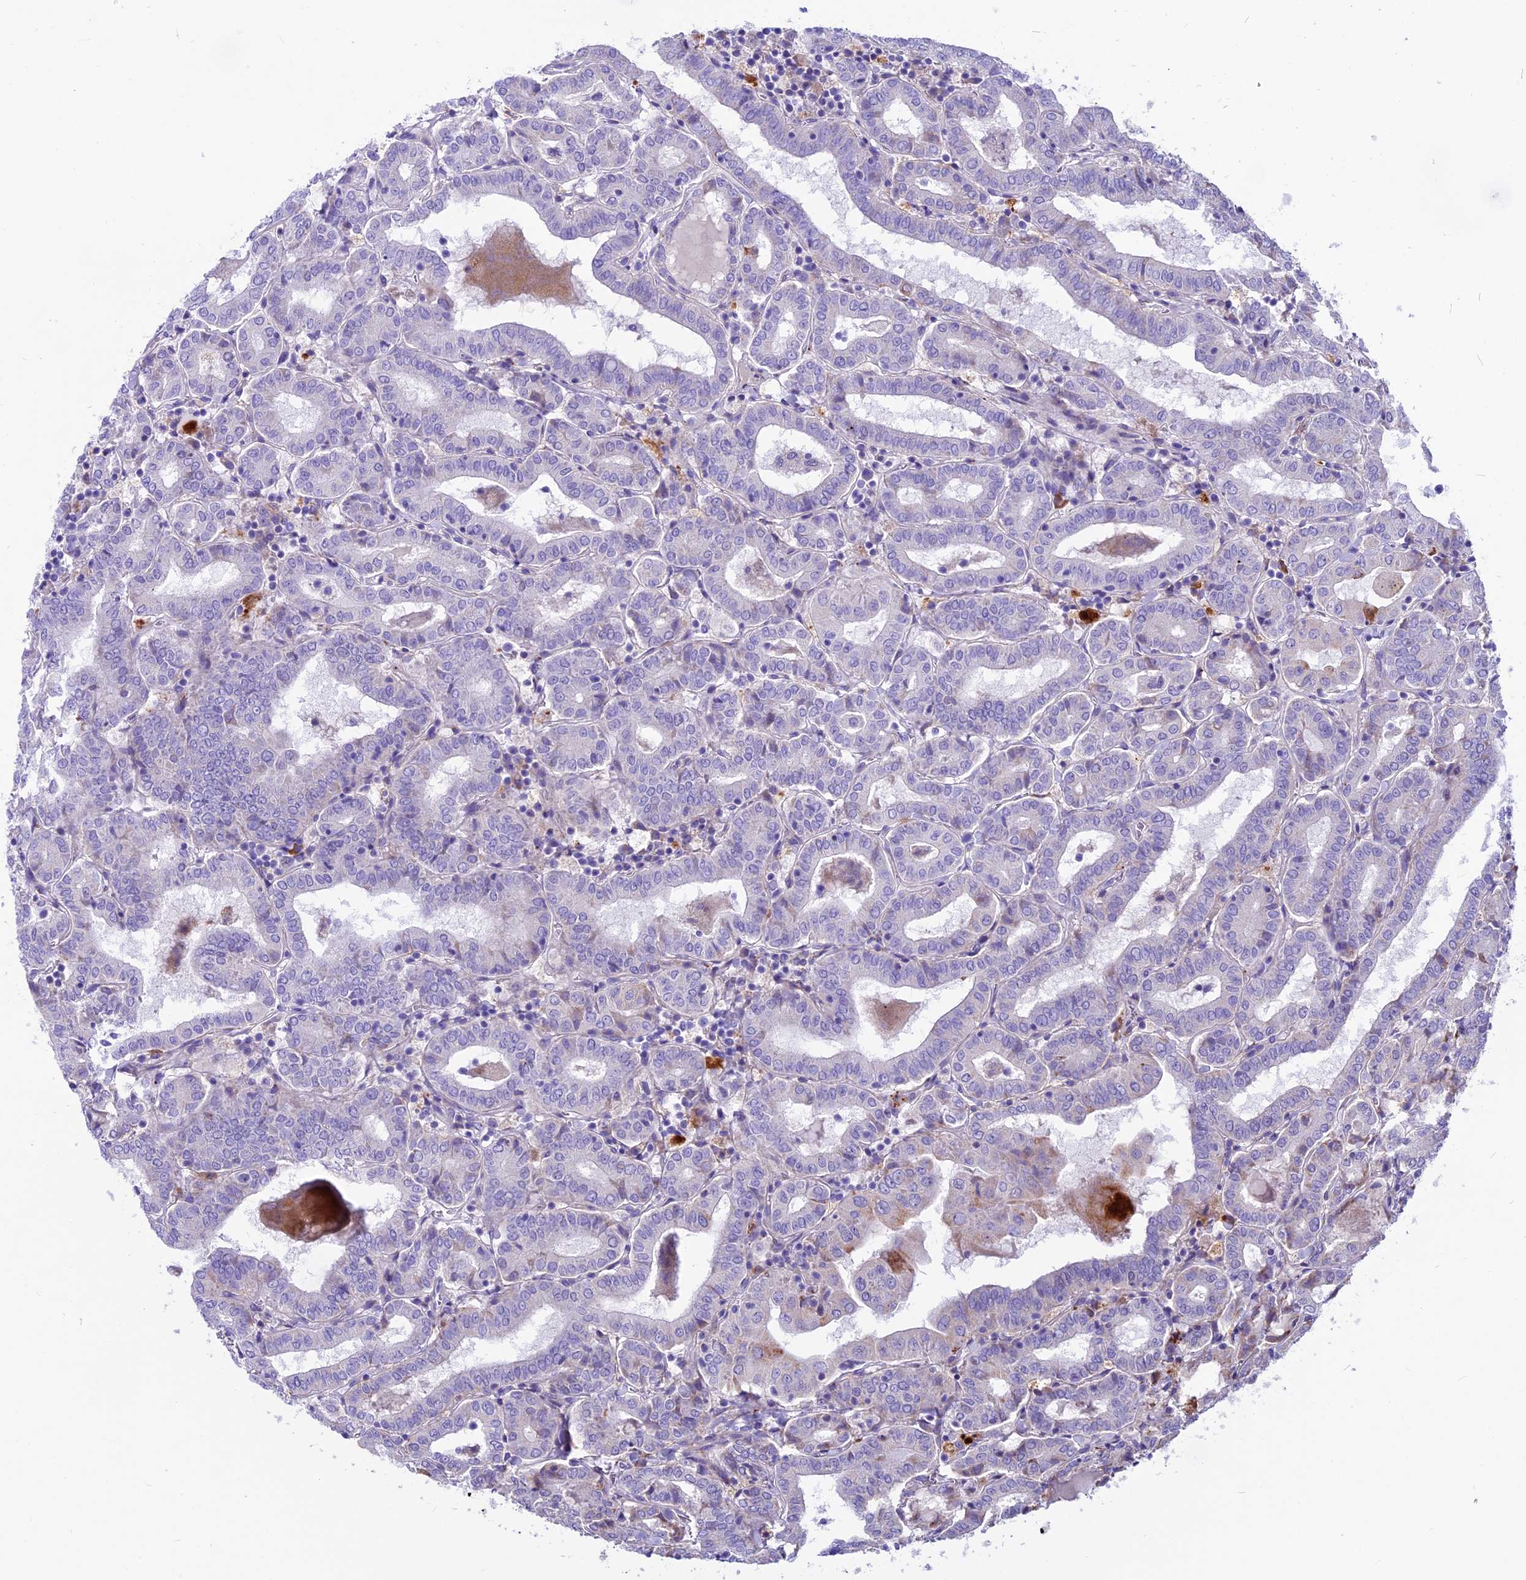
{"staining": {"intensity": "negative", "quantity": "none", "location": "none"}, "tissue": "thyroid cancer", "cell_type": "Tumor cells", "image_type": "cancer", "snomed": [{"axis": "morphology", "description": "Papillary adenocarcinoma, NOS"}, {"axis": "topography", "description": "Thyroid gland"}], "caption": "This is an IHC image of human papillary adenocarcinoma (thyroid). There is no expression in tumor cells.", "gene": "THRSP", "patient": {"sex": "female", "age": 72}}